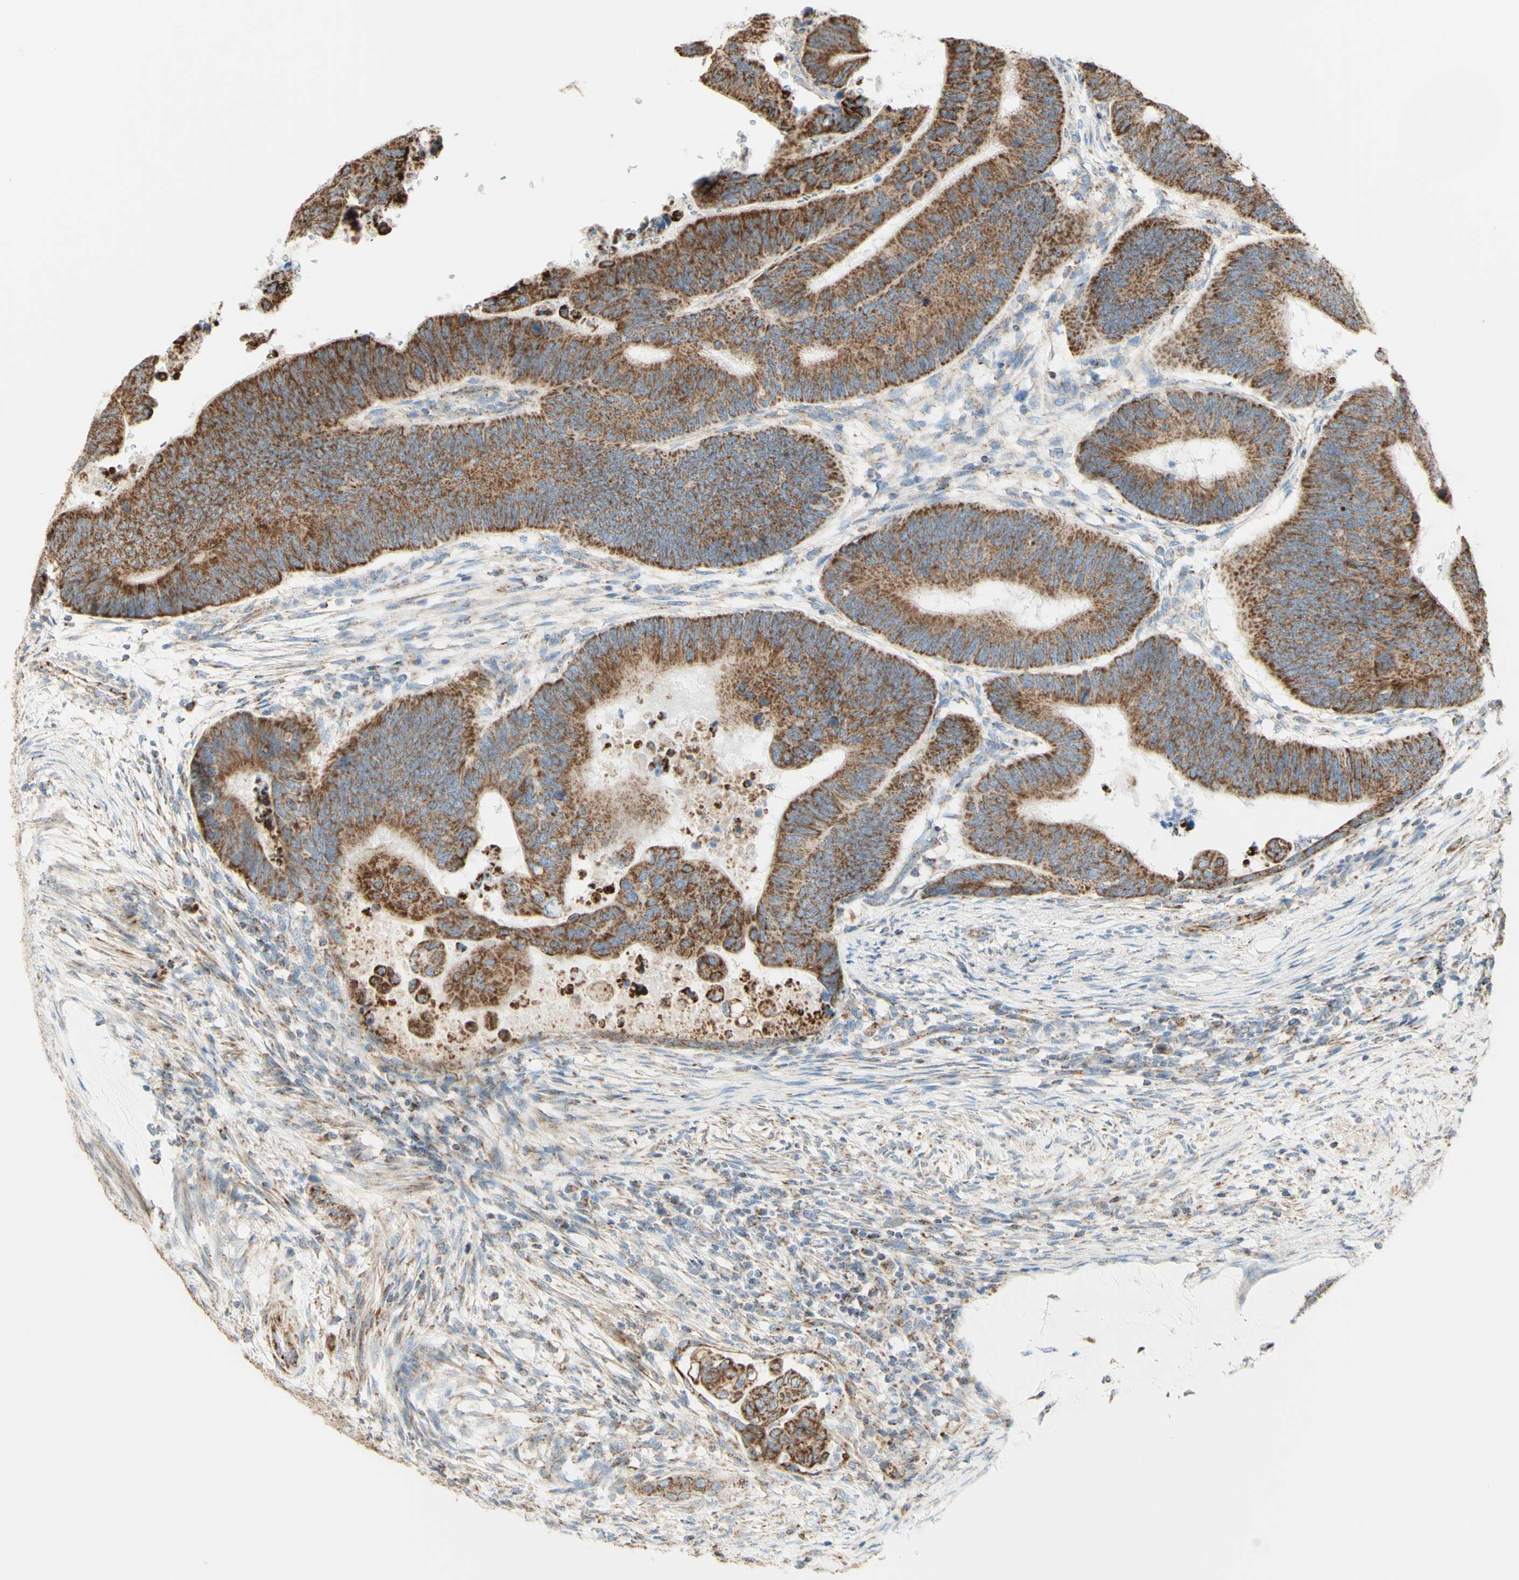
{"staining": {"intensity": "moderate", "quantity": ">75%", "location": "cytoplasmic/membranous"}, "tissue": "colorectal cancer", "cell_type": "Tumor cells", "image_type": "cancer", "snomed": [{"axis": "morphology", "description": "Normal tissue, NOS"}, {"axis": "morphology", "description": "Adenocarcinoma, NOS"}, {"axis": "topography", "description": "Rectum"}, {"axis": "topography", "description": "Peripheral nerve tissue"}], "caption": "Tumor cells display medium levels of moderate cytoplasmic/membranous staining in approximately >75% of cells in human colorectal cancer (adenocarcinoma).", "gene": "LETM1", "patient": {"sex": "male", "age": 92}}